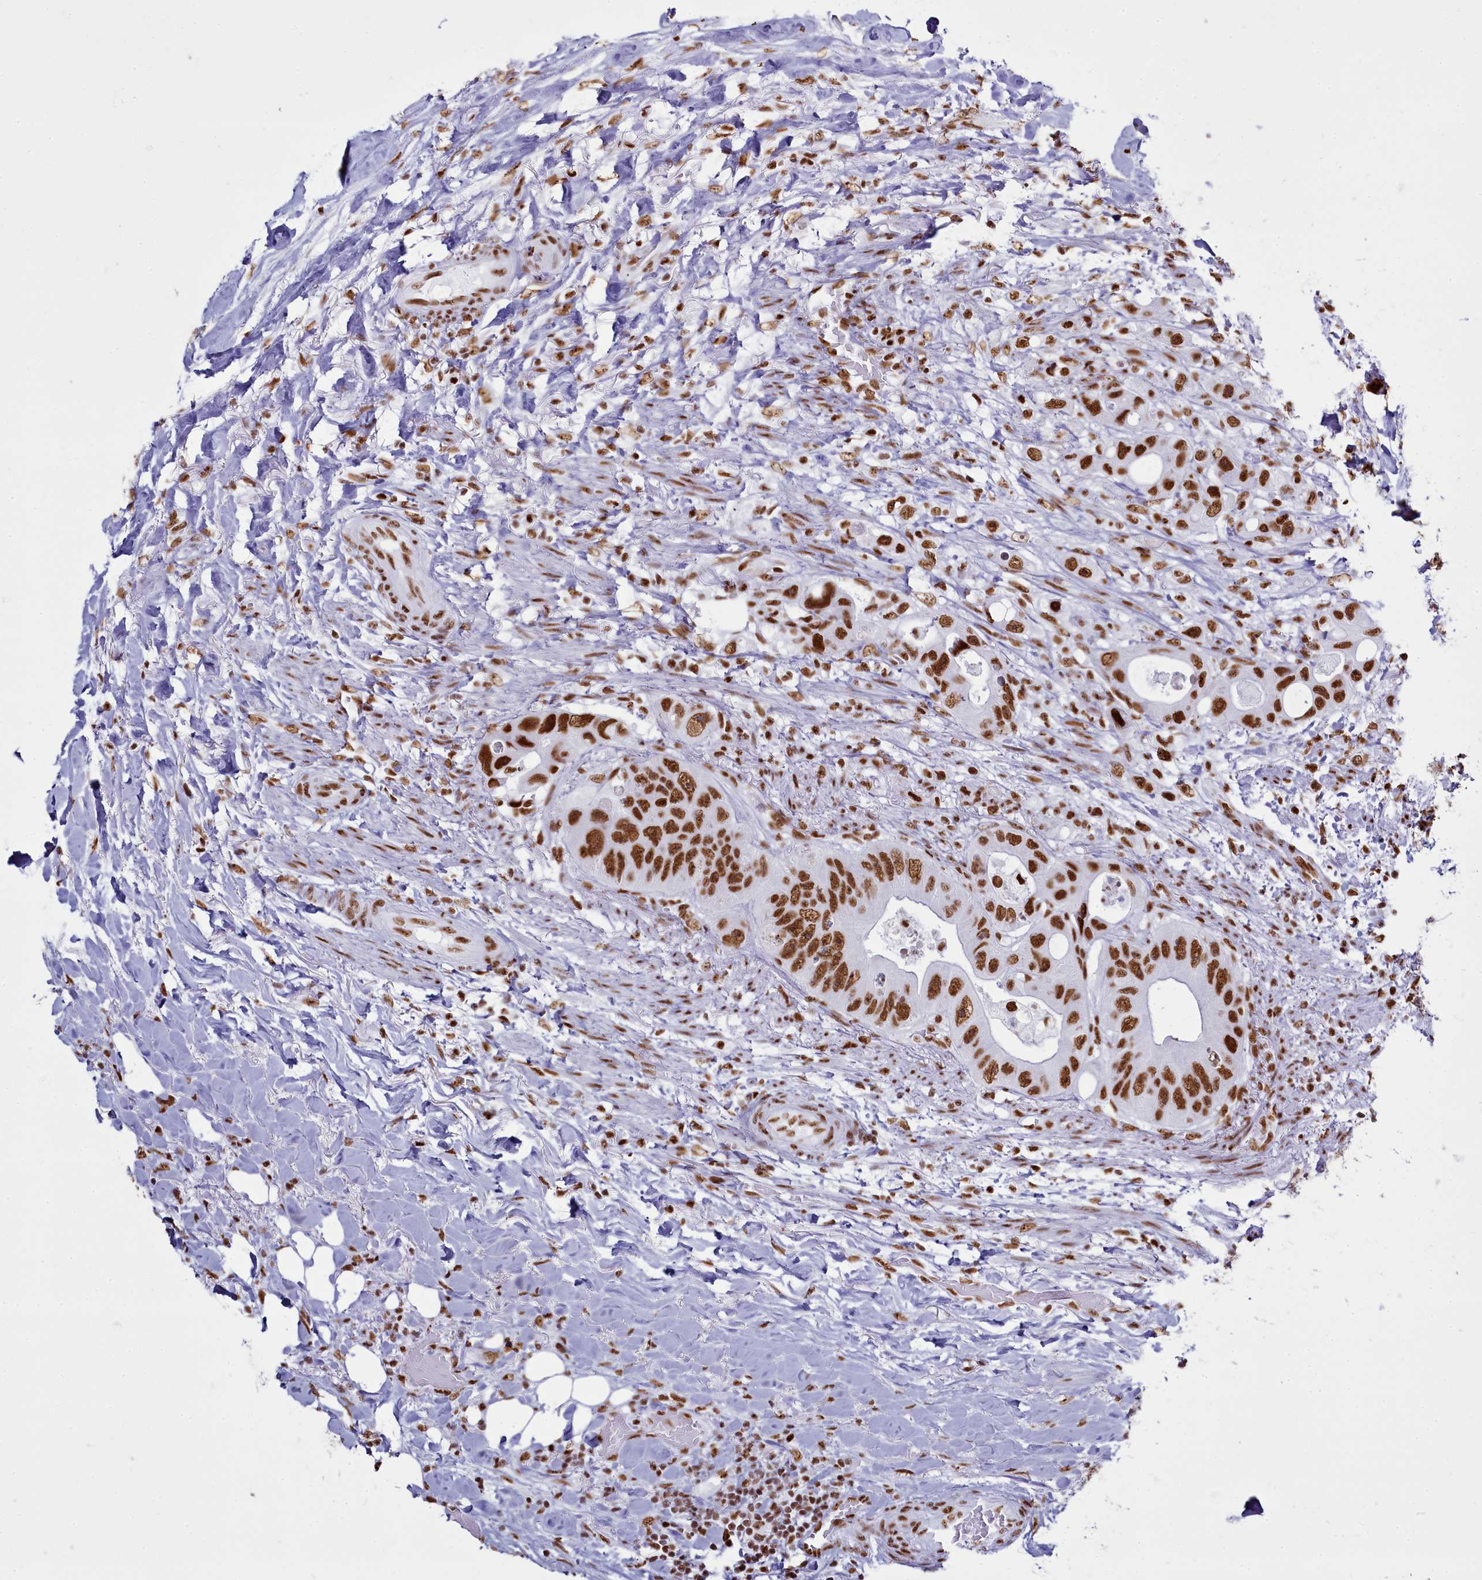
{"staining": {"intensity": "strong", "quantity": ">75%", "location": "nuclear"}, "tissue": "colorectal cancer", "cell_type": "Tumor cells", "image_type": "cancer", "snomed": [{"axis": "morphology", "description": "Adenocarcinoma, NOS"}, {"axis": "topography", "description": "Colon"}], "caption": "Tumor cells exhibit high levels of strong nuclear positivity in approximately >75% of cells in human adenocarcinoma (colorectal). (DAB = brown stain, brightfield microscopy at high magnification).", "gene": "RALY", "patient": {"sex": "female", "age": 46}}